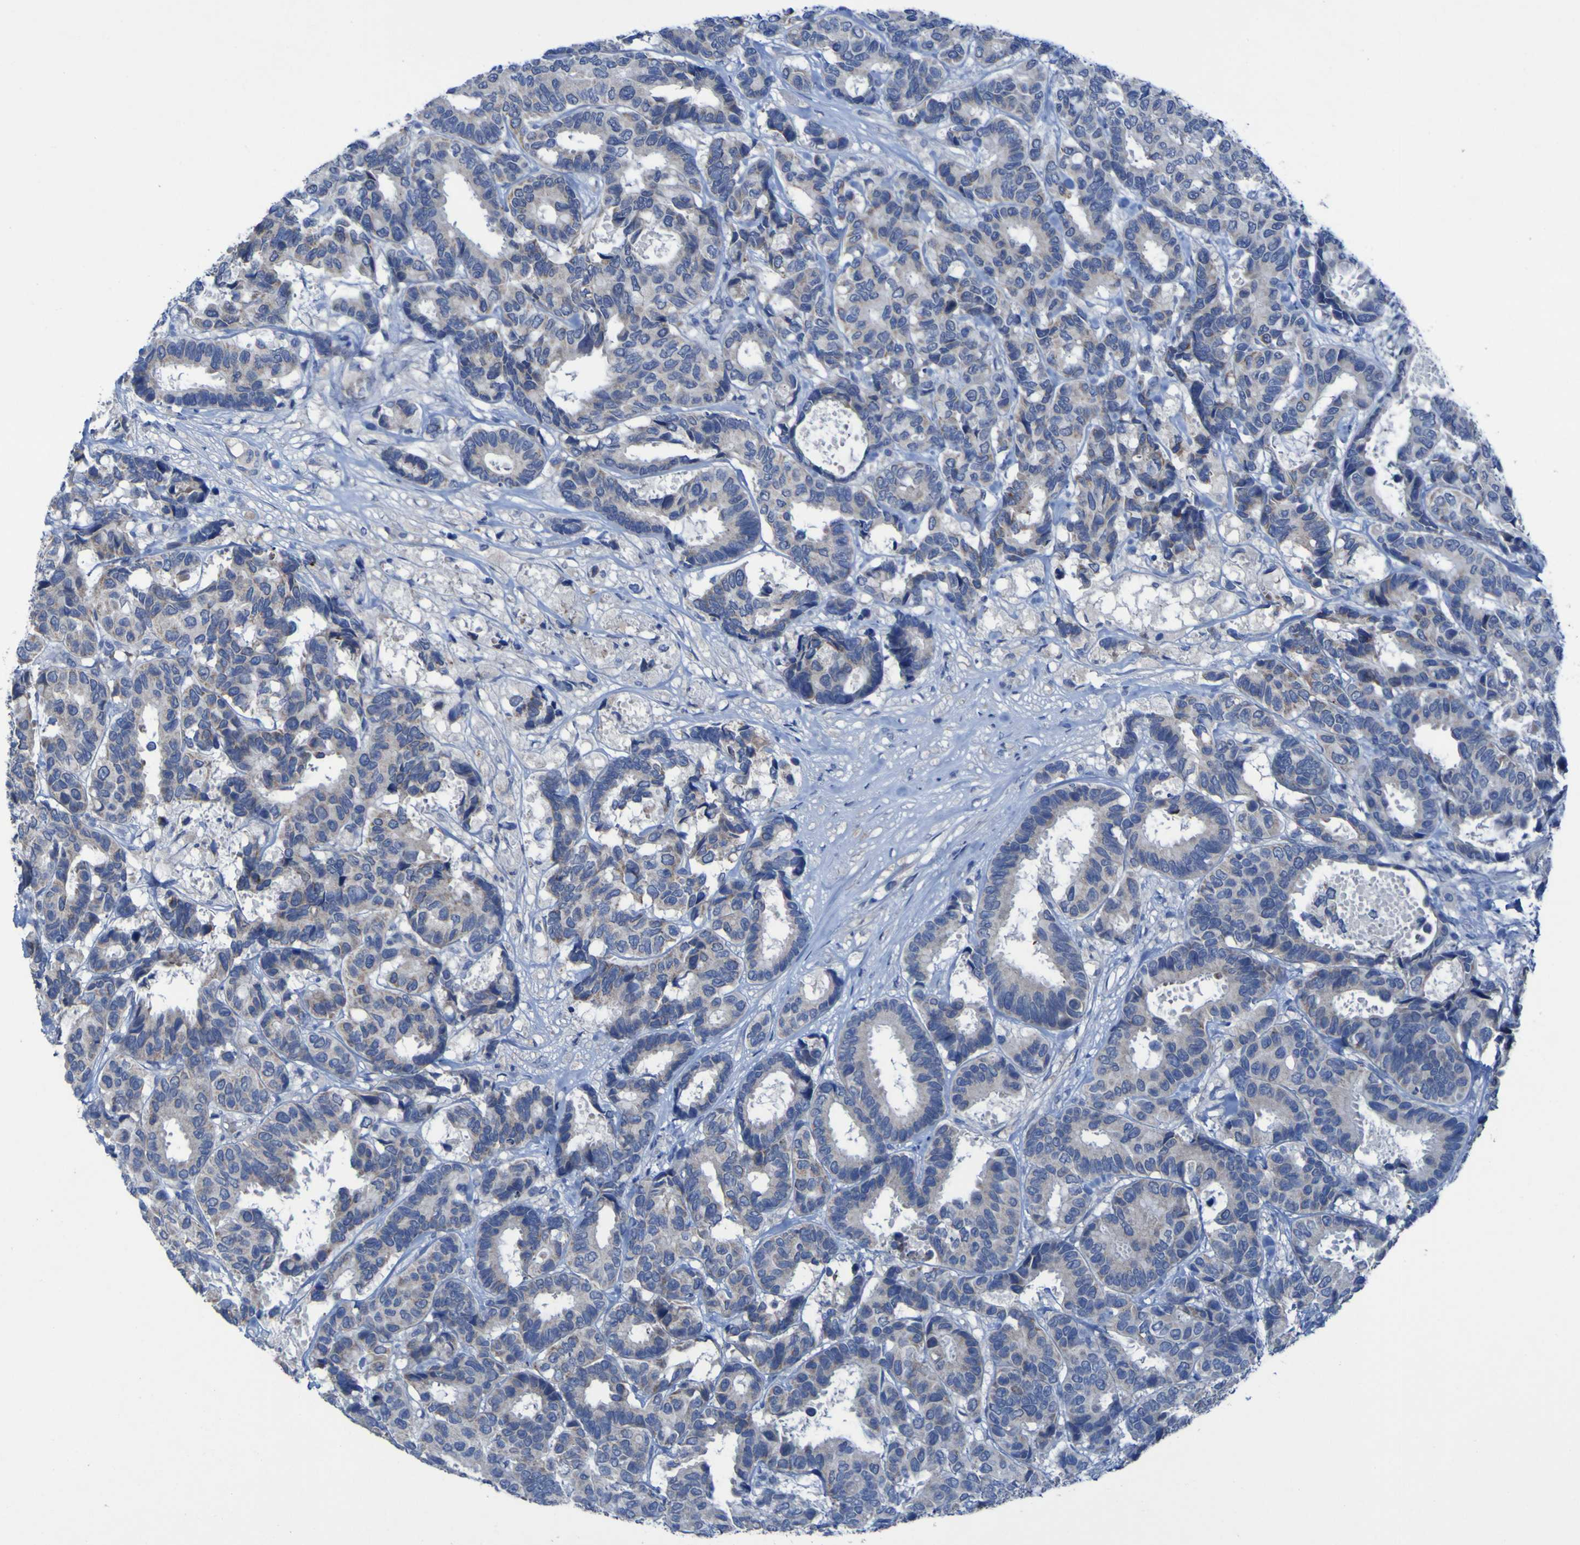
{"staining": {"intensity": "negative", "quantity": "none", "location": "none"}, "tissue": "breast cancer", "cell_type": "Tumor cells", "image_type": "cancer", "snomed": [{"axis": "morphology", "description": "Duct carcinoma"}, {"axis": "topography", "description": "Breast"}], "caption": "A high-resolution image shows IHC staining of breast cancer (infiltrating ductal carcinoma), which shows no significant positivity in tumor cells. The staining was performed using DAB (3,3'-diaminobenzidine) to visualize the protein expression in brown, while the nuclei were stained in blue with hematoxylin (Magnification: 20x).", "gene": "SGK2", "patient": {"sex": "female", "age": 87}}